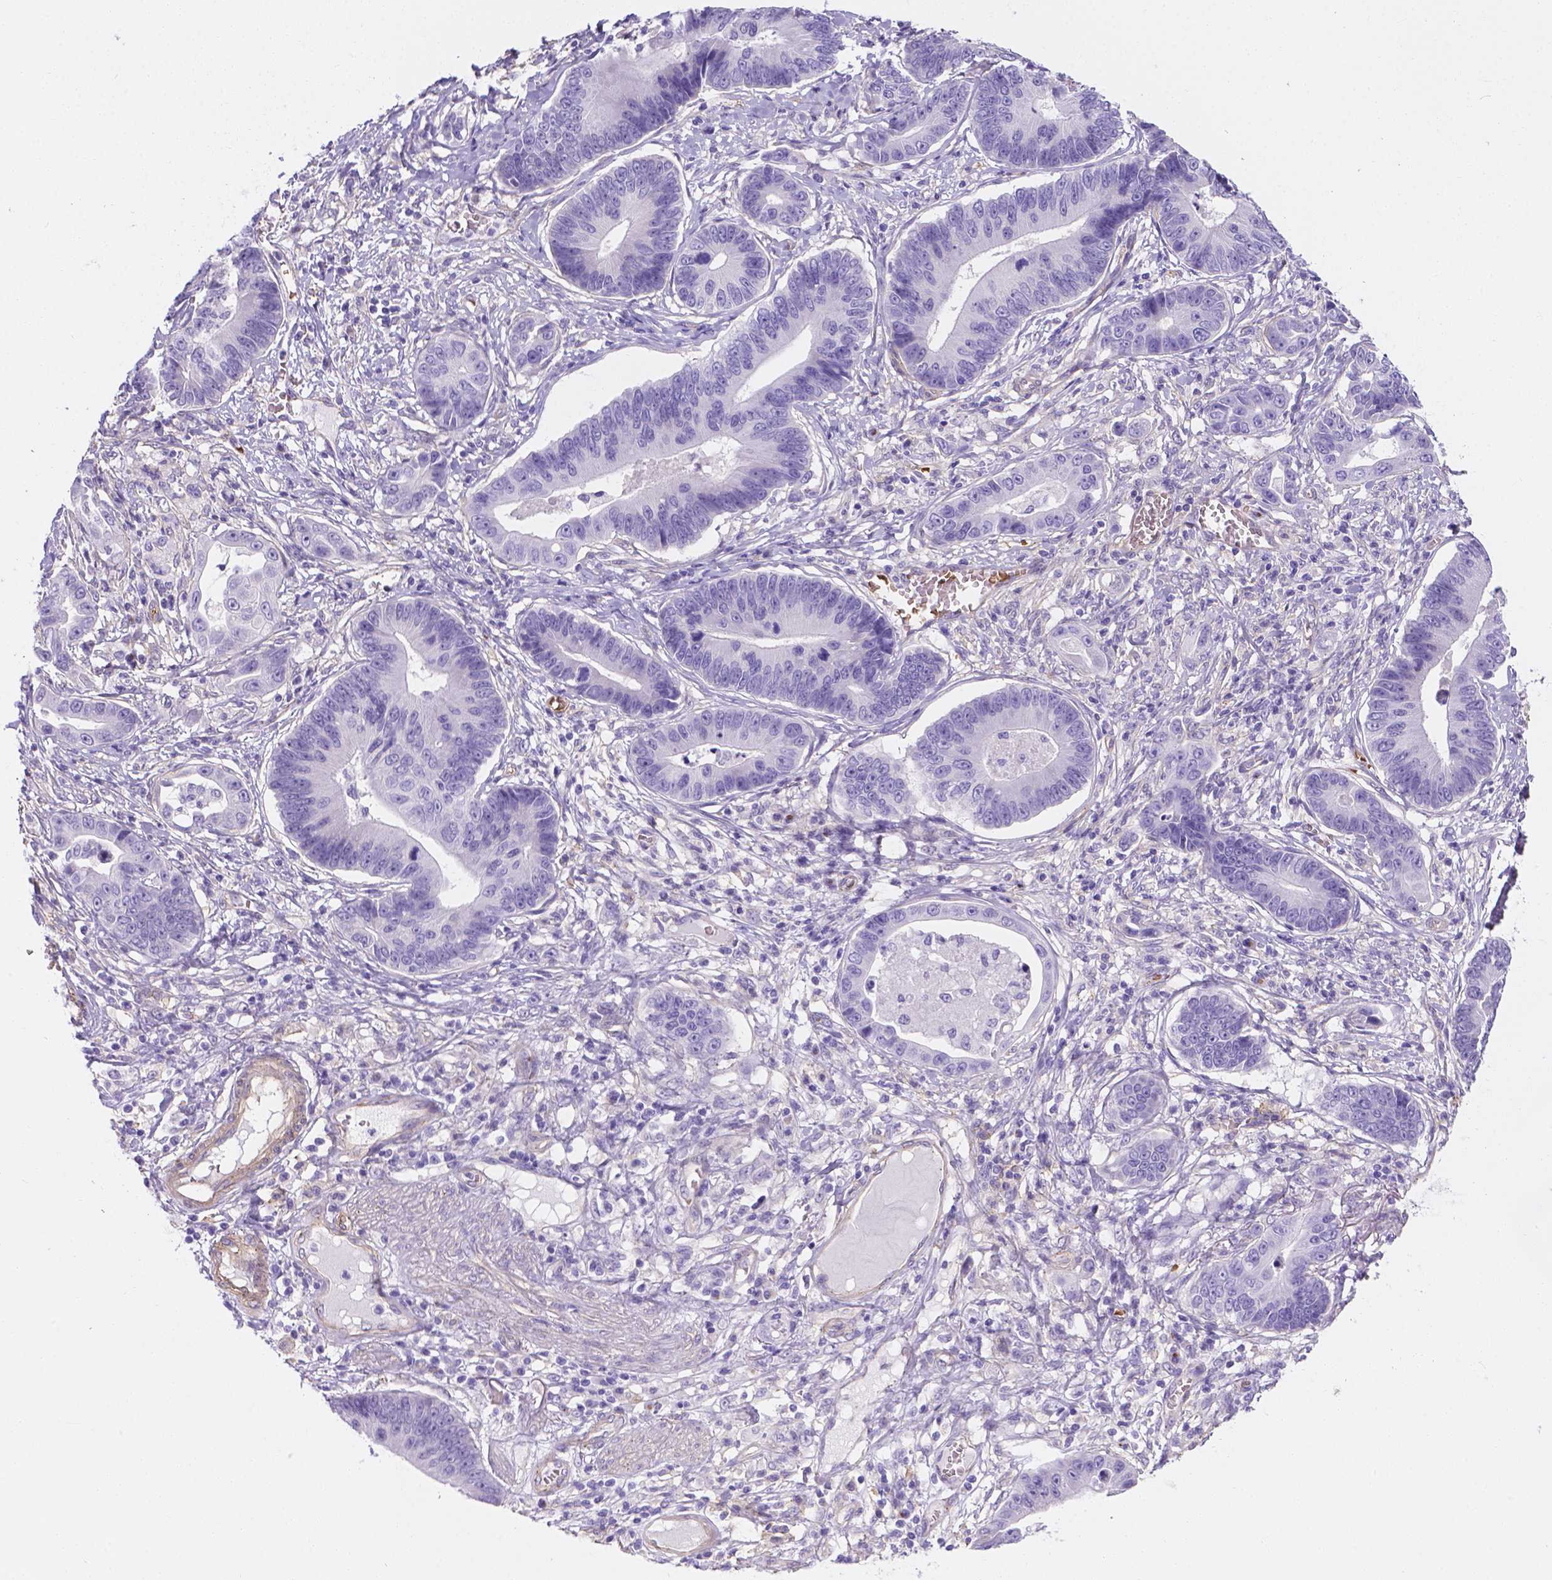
{"staining": {"intensity": "negative", "quantity": "none", "location": "none"}, "tissue": "stomach cancer", "cell_type": "Tumor cells", "image_type": "cancer", "snomed": [{"axis": "morphology", "description": "Adenocarcinoma, NOS"}, {"axis": "topography", "description": "Stomach"}], "caption": "The histopathology image displays no staining of tumor cells in stomach adenocarcinoma. (DAB immunohistochemistry with hematoxylin counter stain).", "gene": "SLC40A1", "patient": {"sex": "male", "age": 84}}